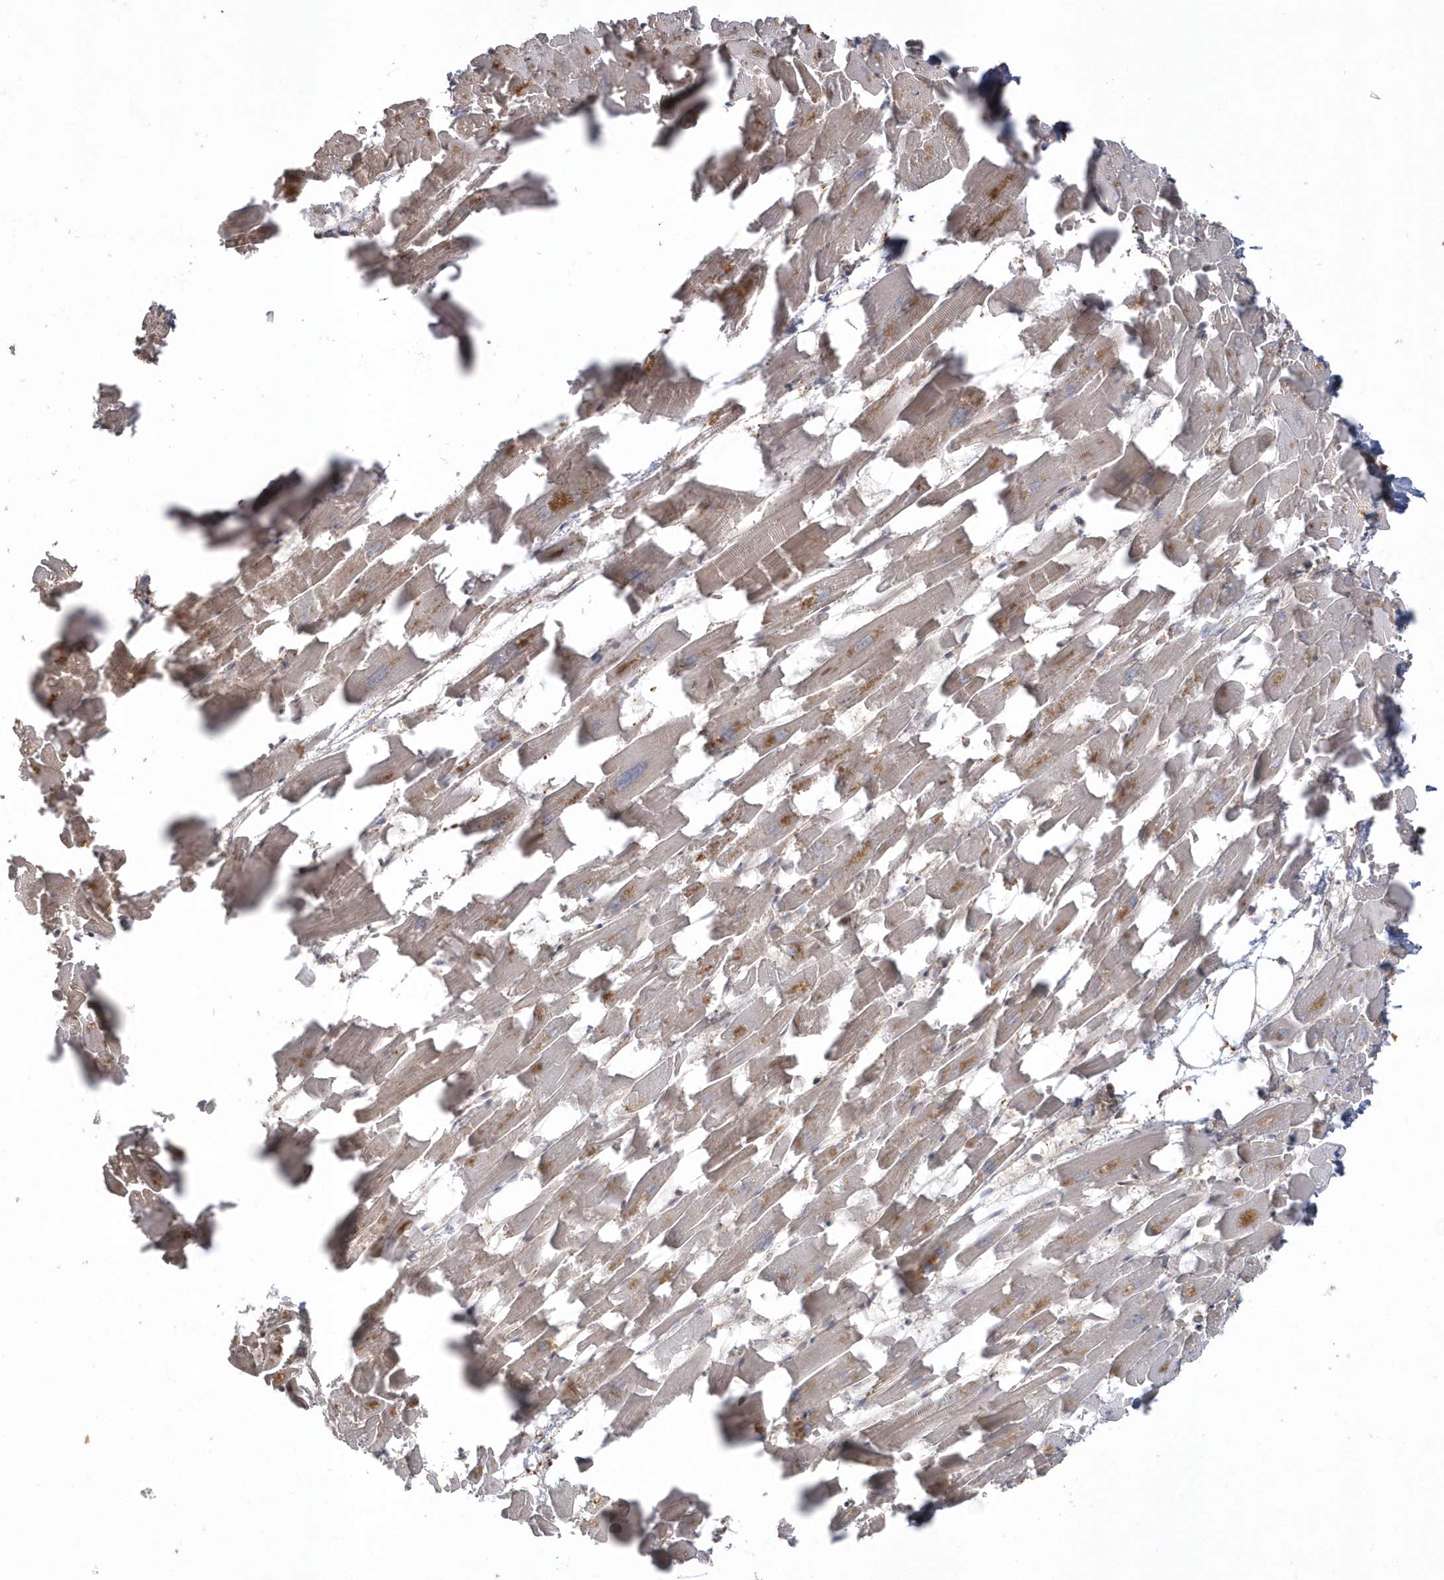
{"staining": {"intensity": "moderate", "quantity": ">75%", "location": "cytoplasmic/membranous"}, "tissue": "heart muscle", "cell_type": "Cardiomyocytes", "image_type": "normal", "snomed": [{"axis": "morphology", "description": "Normal tissue, NOS"}, {"axis": "topography", "description": "Heart"}], "caption": "Immunohistochemistry (IHC) micrograph of unremarkable human heart muscle stained for a protein (brown), which exhibits medium levels of moderate cytoplasmic/membranous staining in approximately >75% of cardiomyocytes.", "gene": "HNMT", "patient": {"sex": "female", "age": 64}}